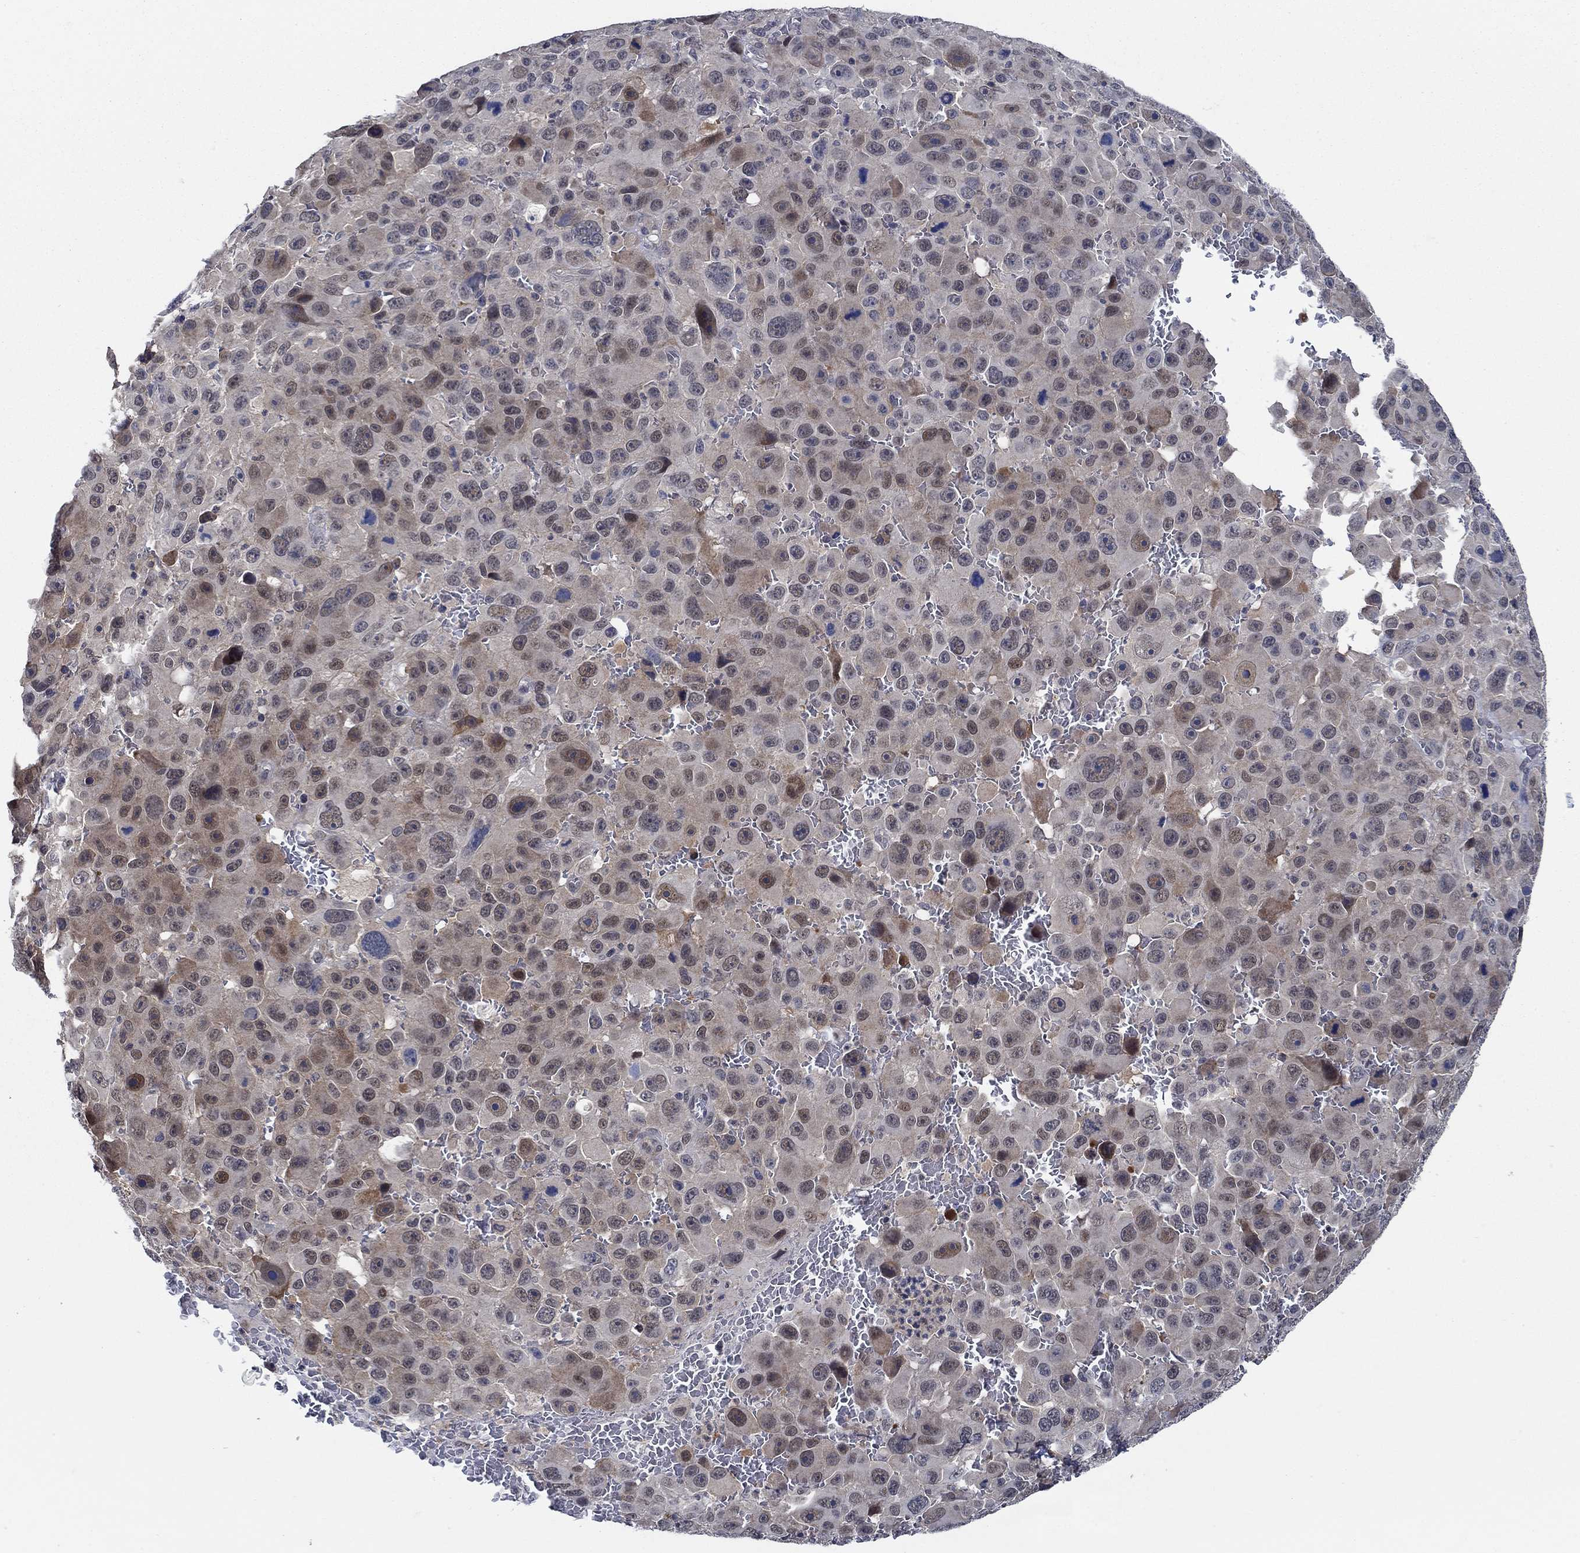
{"staining": {"intensity": "moderate", "quantity": "25%-75%", "location": "cytoplasmic/membranous,nuclear"}, "tissue": "melanoma", "cell_type": "Tumor cells", "image_type": "cancer", "snomed": [{"axis": "morphology", "description": "Malignant melanoma, NOS"}, {"axis": "topography", "description": "Skin"}], "caption": "Melanoma tissue demonstrates moderate cytoplasmic/membranous and nuclear expression in approximately 25%-75% of tumor cells", "gene": "DACT1", "patient": {"sex": "female", "age": 91}}